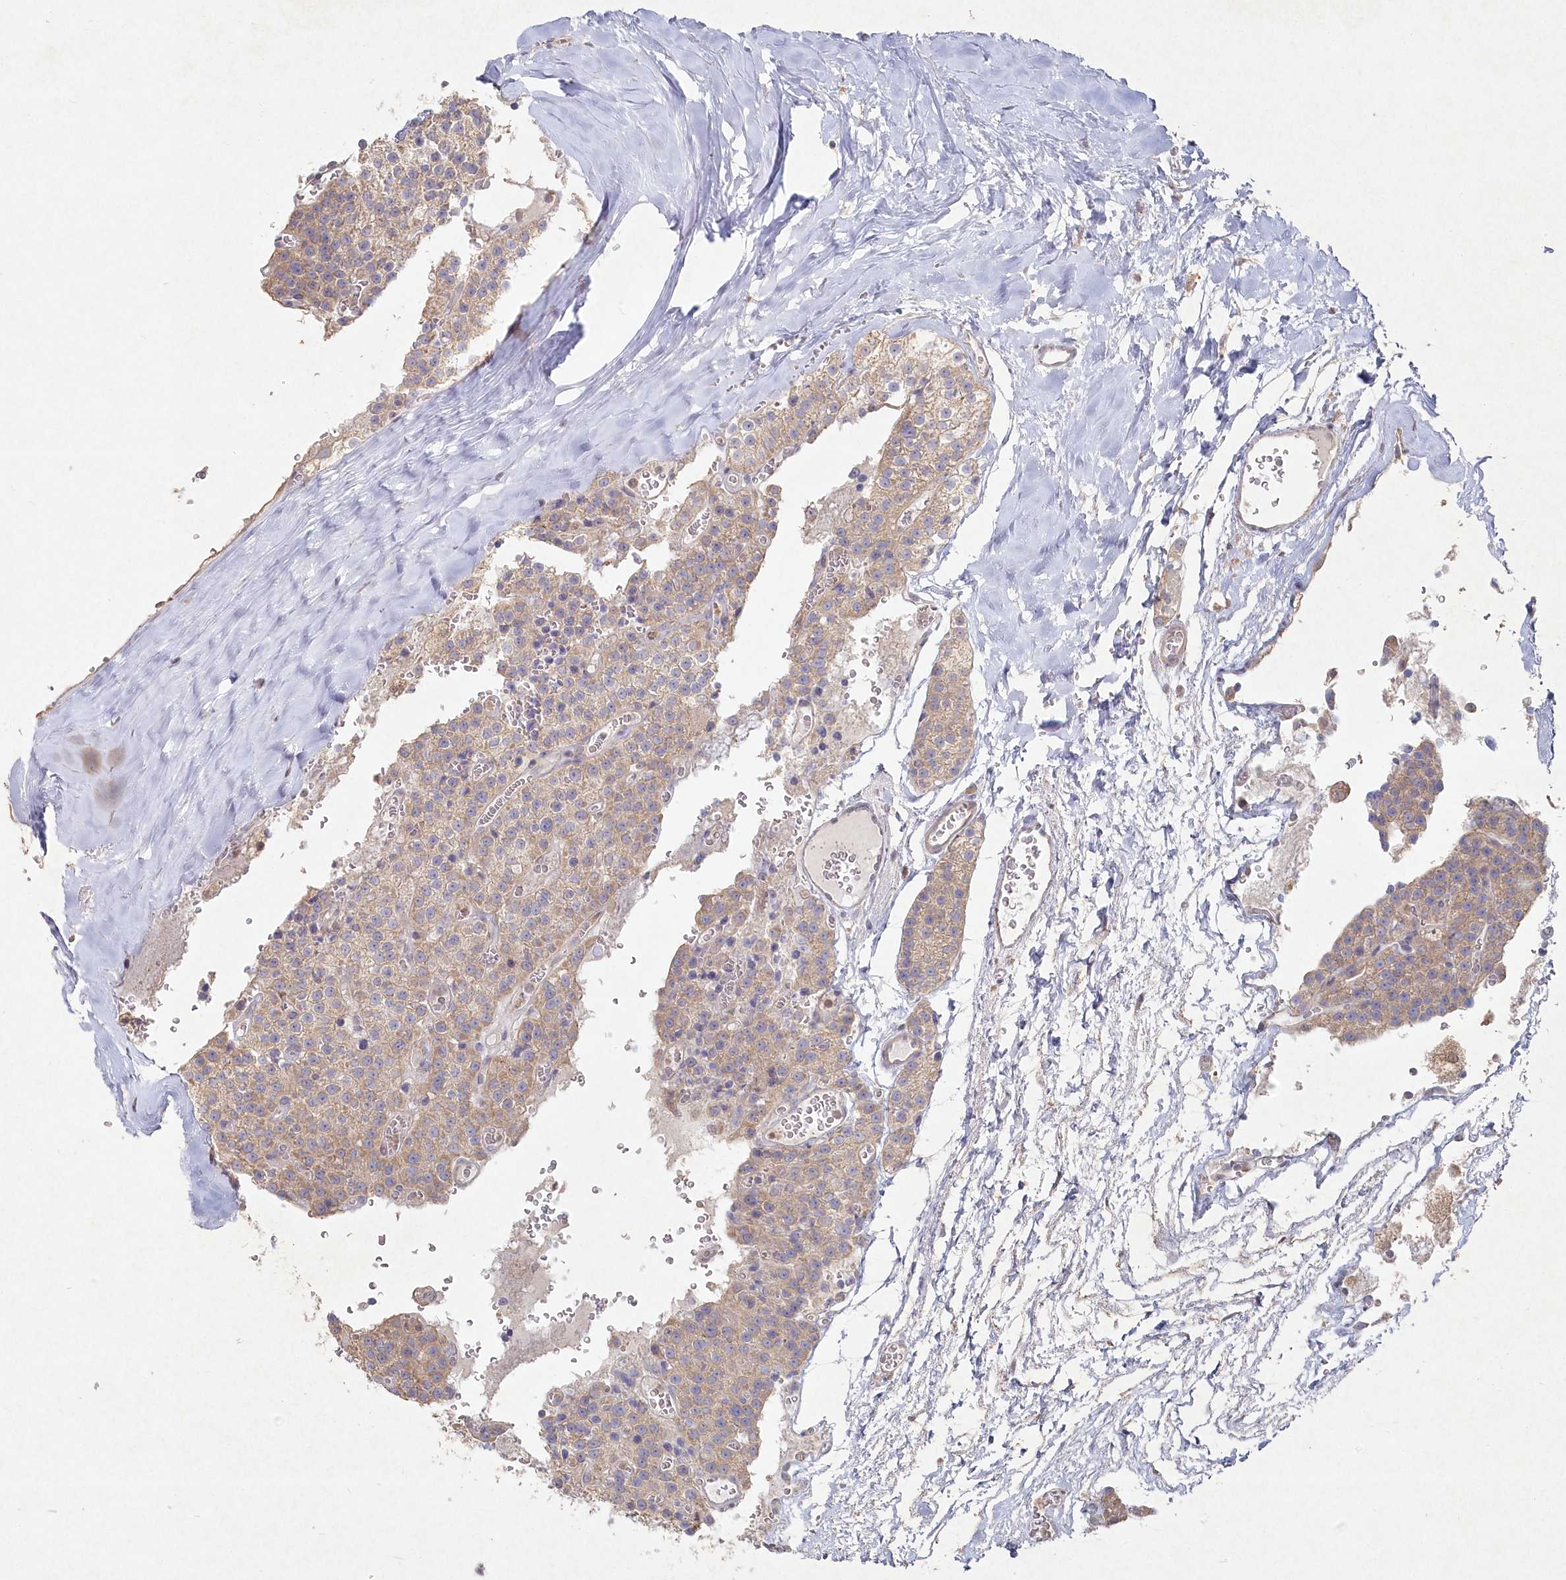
{"staining": {"intensity": "weak", "quantity": ">75%", "location": "cytoplasmic/membranous"}, "tissue": "parathyroid gland", "cell_type": "Glandular cells", "image_type": "normal", "snomed": [{"axis": "morphology", "description": "Normal tissue, NOS"}, {"axis": "topography", "description": "Parathyroid gland"}], "caption": "Parathyroid gland stained for a protein displays weak cytoplasmic/membranous positivity in glandular cells. The protein is stained brown, and the nuclei are stained in blue (DAB IHC with brightfield microscopy, high magnification).", "gene": "TGFBRAP1", "patient": {"sex": "female", "age": 64}}